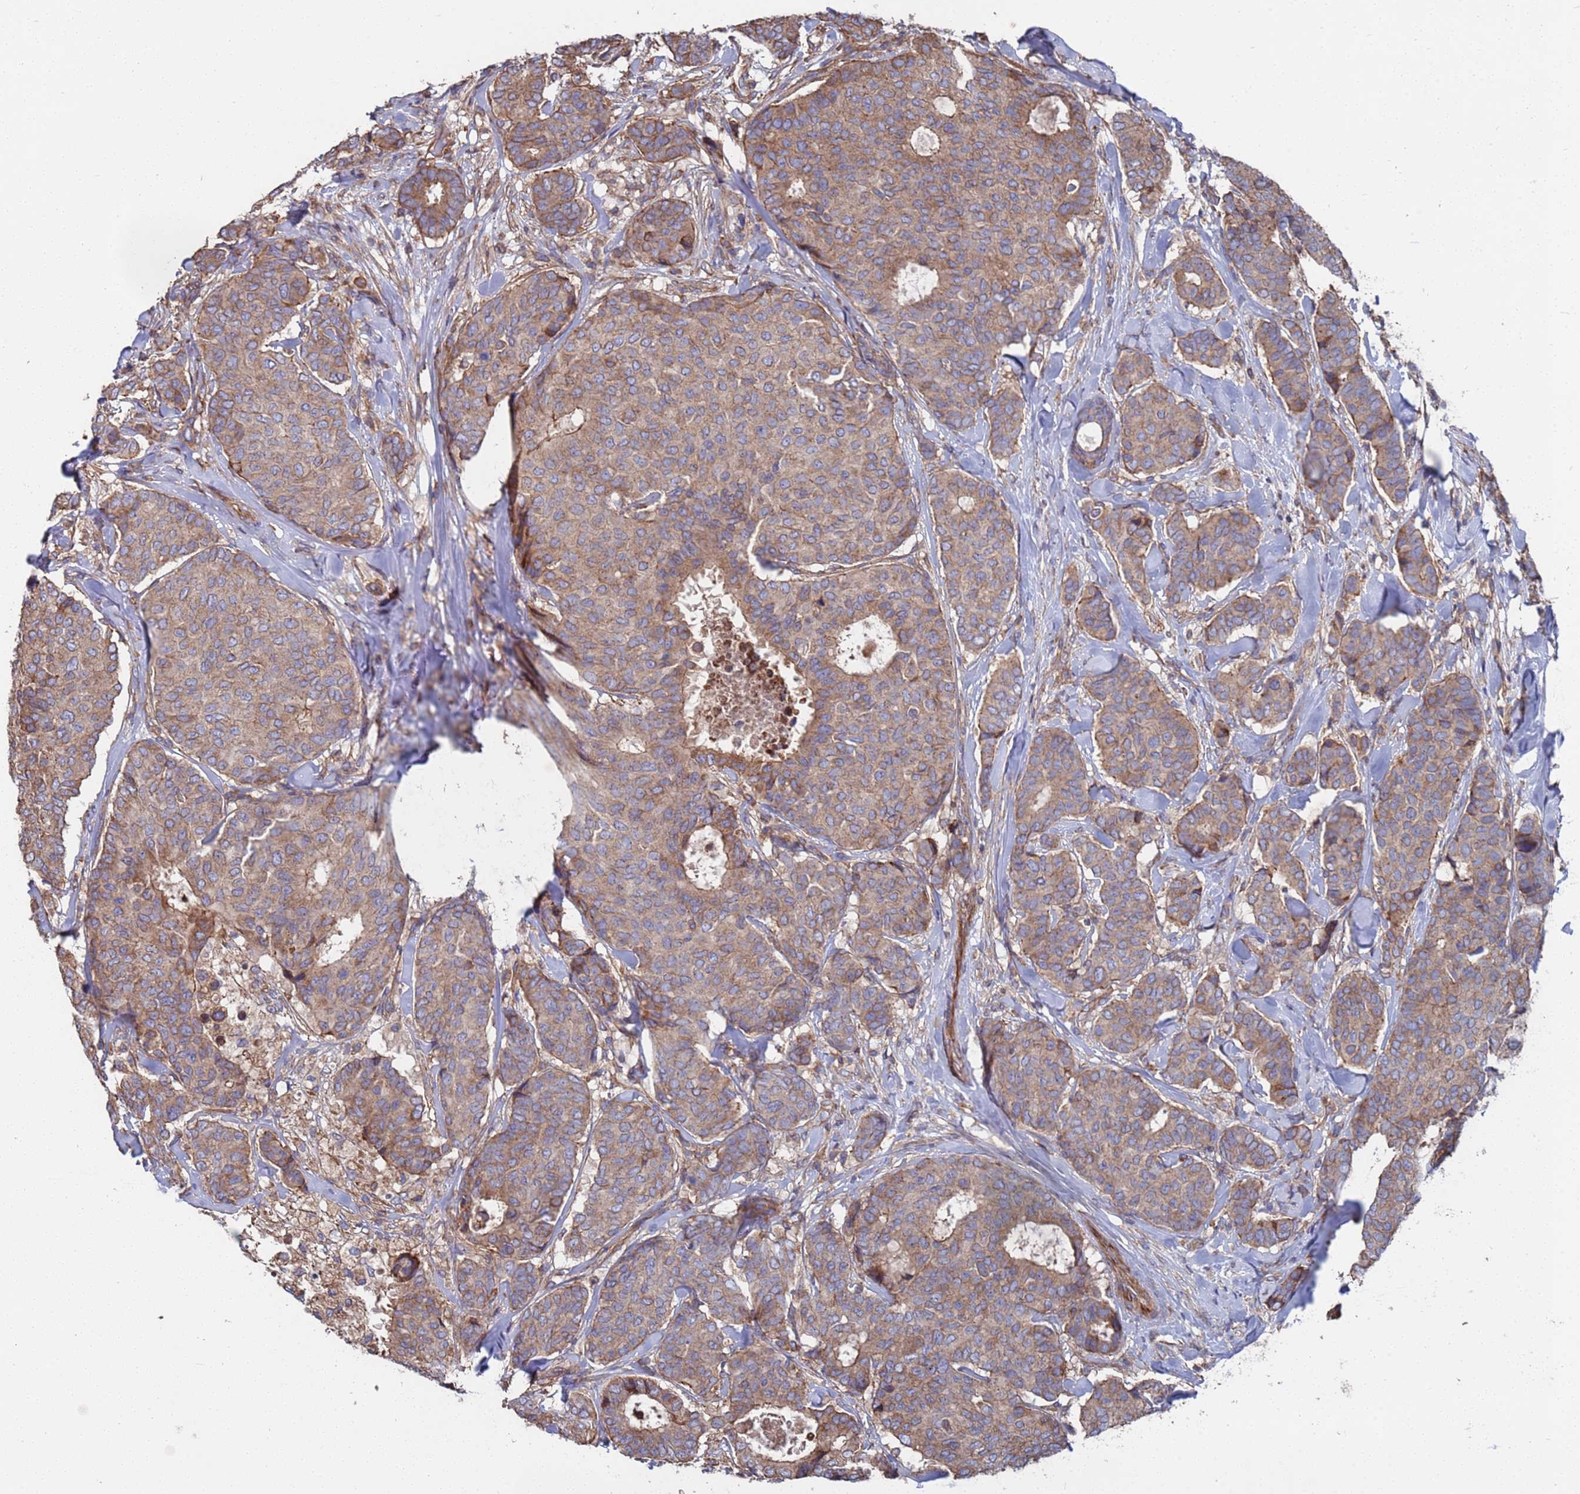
{"staining": {"intensity": "moderate", "quantity": ">75%", "location": "cytoplasmic/membranous"}, "tissue": "breast cancer", "cell_type": "Tumor cells", "image_type": "cancer", "snomed": [{"axis": "morphology", "description": "Duct carcinoma"}, {"axis": "topography", "description": "Breast"}], "caption": "A high-resolution image shows IHC staining of breast cancer (infiltrating ductal carcinoma), which demonstrates moderate cytoplasmic/membranous expression in approximately >75% of tumor cells.", "gene": "PYCR1", "patient": {"sex": "female", "age": 75}}